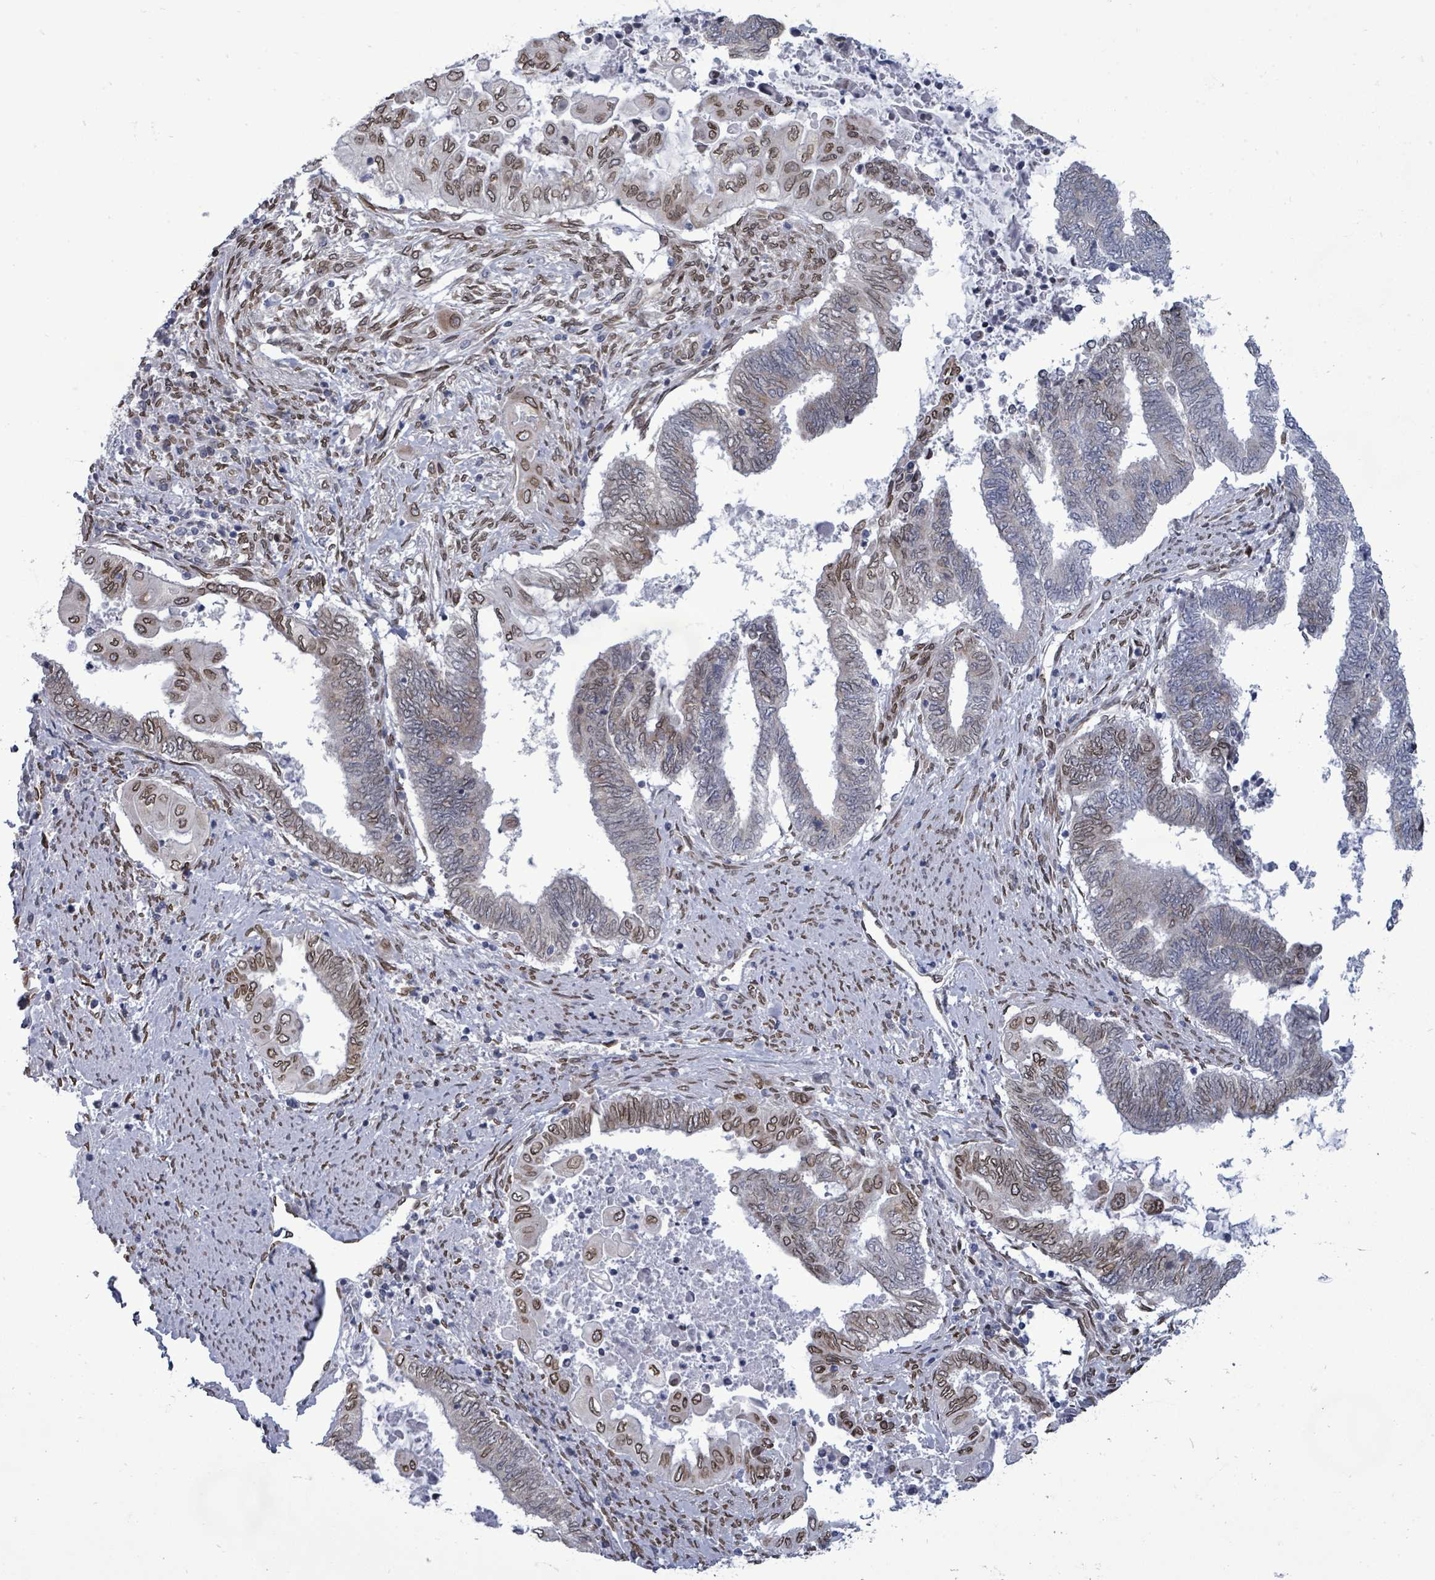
{"staining": {"intensity": "moderate", "quantity": "25%-75%", "location": "cytoplasmic/membranous,nuclear"}, "tissue": "endometrial cancer", "cell_type": "Tumor cells", "image_type": "cancer", "snomed": [{"axis": "morphology", "description": "Adenocarcinoma, NOS"}, {"axis": "topography", "description": "Uterus"}, {"axis": "topography", "description": "Endometrium"}], "caption": "Immunohistochemical staining of endometrial cancer demonstrates medium levels of moderate cytoplasmic/membranous and nuclear staining in about 25%-75% of tumor cells.", "gene": "ARFGAP1", "patient": {"sex": "female", "age": 70}}